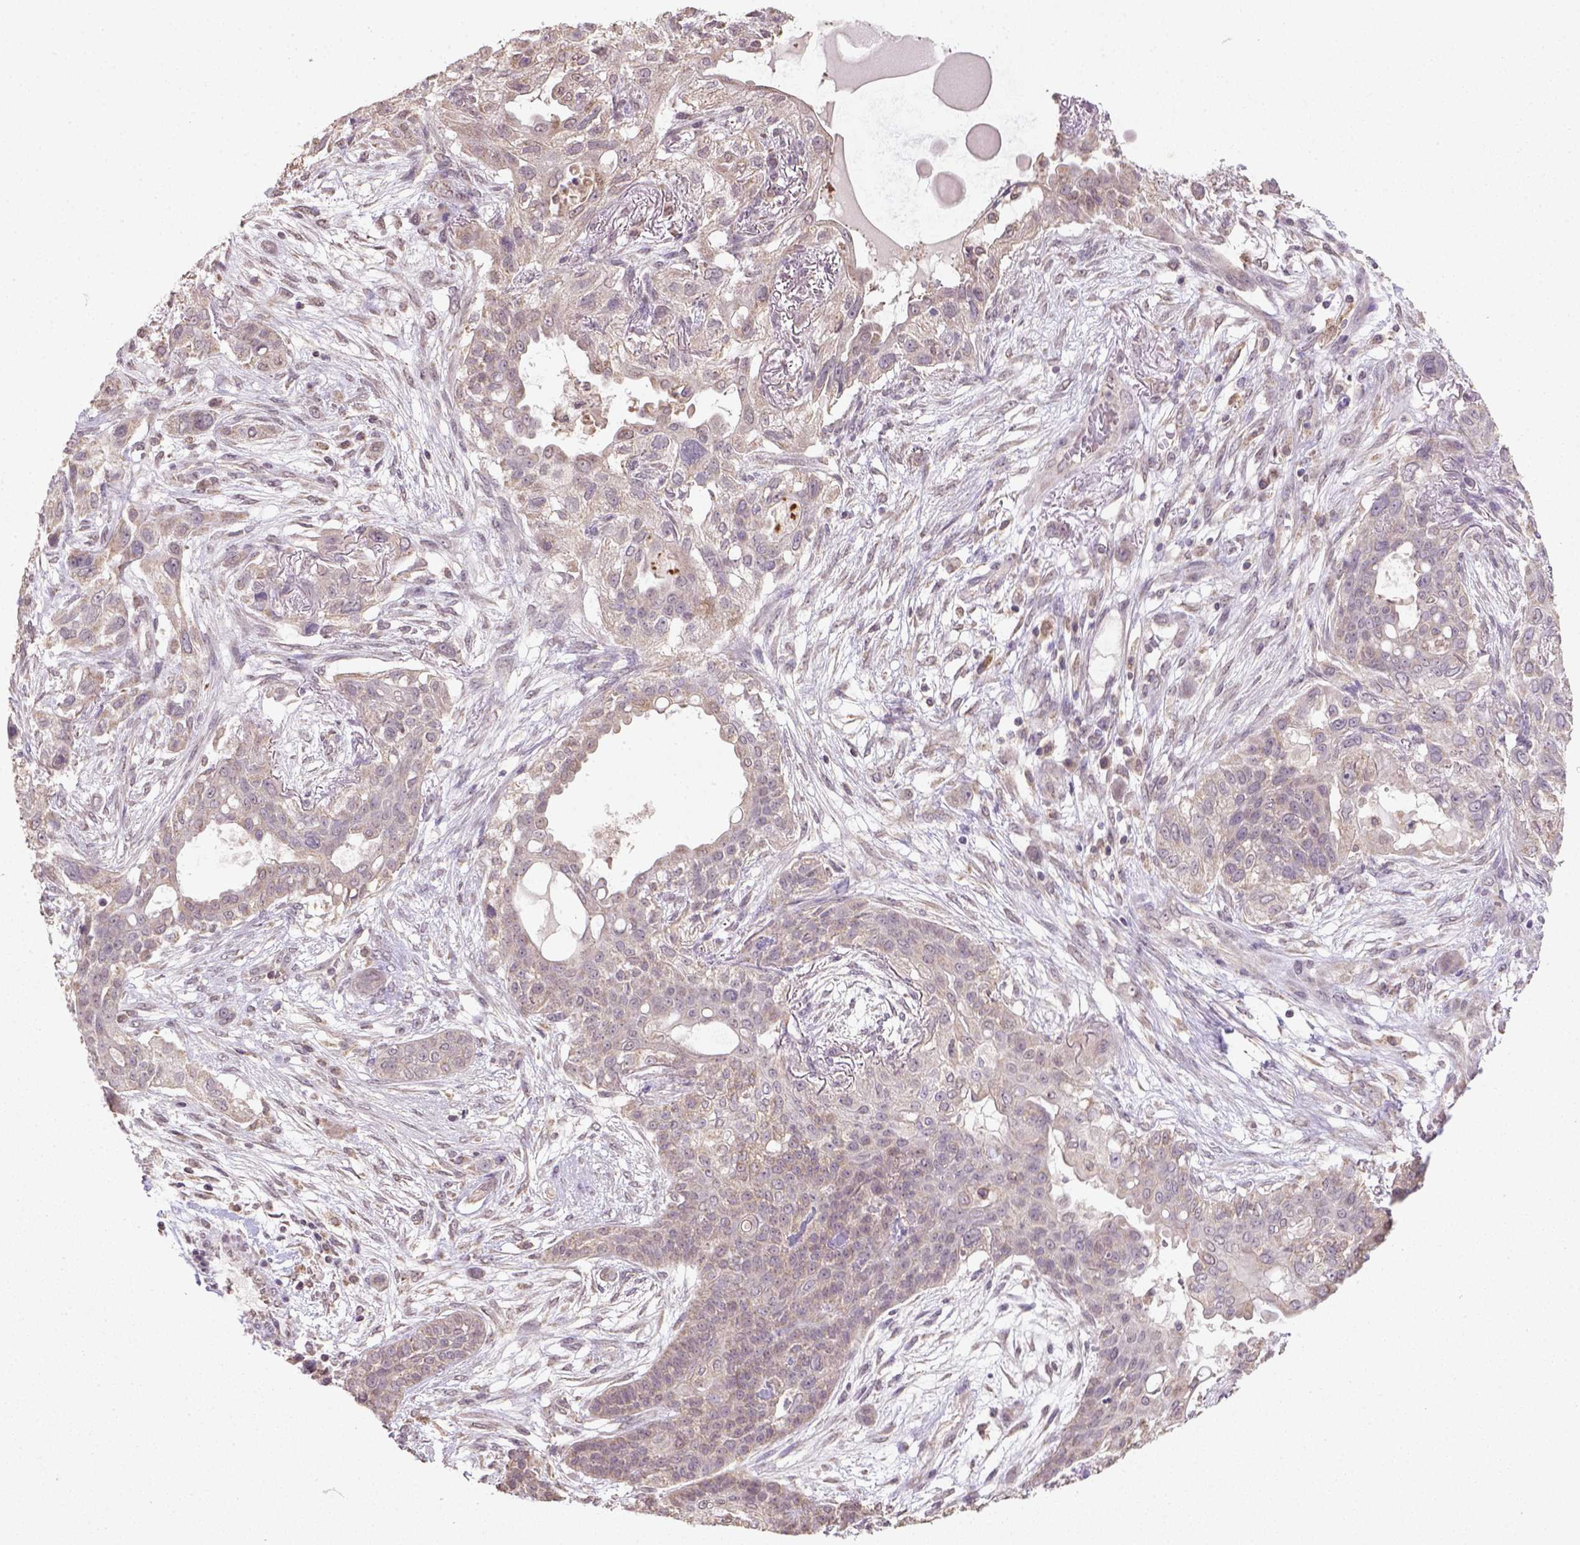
{"staining": {"intensity": "weak", "quantity": ">75%", "location": "cytoplasmic/membranous"}, "tissue": "lung cancer", "cell_type": "Tumor cells", "image_type": "cancer", "snomed": [{"axis": "morphology", "description": "Squamous cell carcinoma, NOS"}, {"axis": "topography", "description": "Lung"}], "caption": "DAB (3,3'-diaminobenzidine) immunohistochemical staining of human lung squamous cell carcinoma reveals weak cytoplasmic/membranous protein expression in approximately >75% of tumor cells. Using DAB (3,3'-diaminobenzidine) (brown) and hematoxylin (blue) stains, captured at high magnification using brightfield microscopy.", "gene": "NUDT10", "patient": {"sex": "female", "age": 70}}